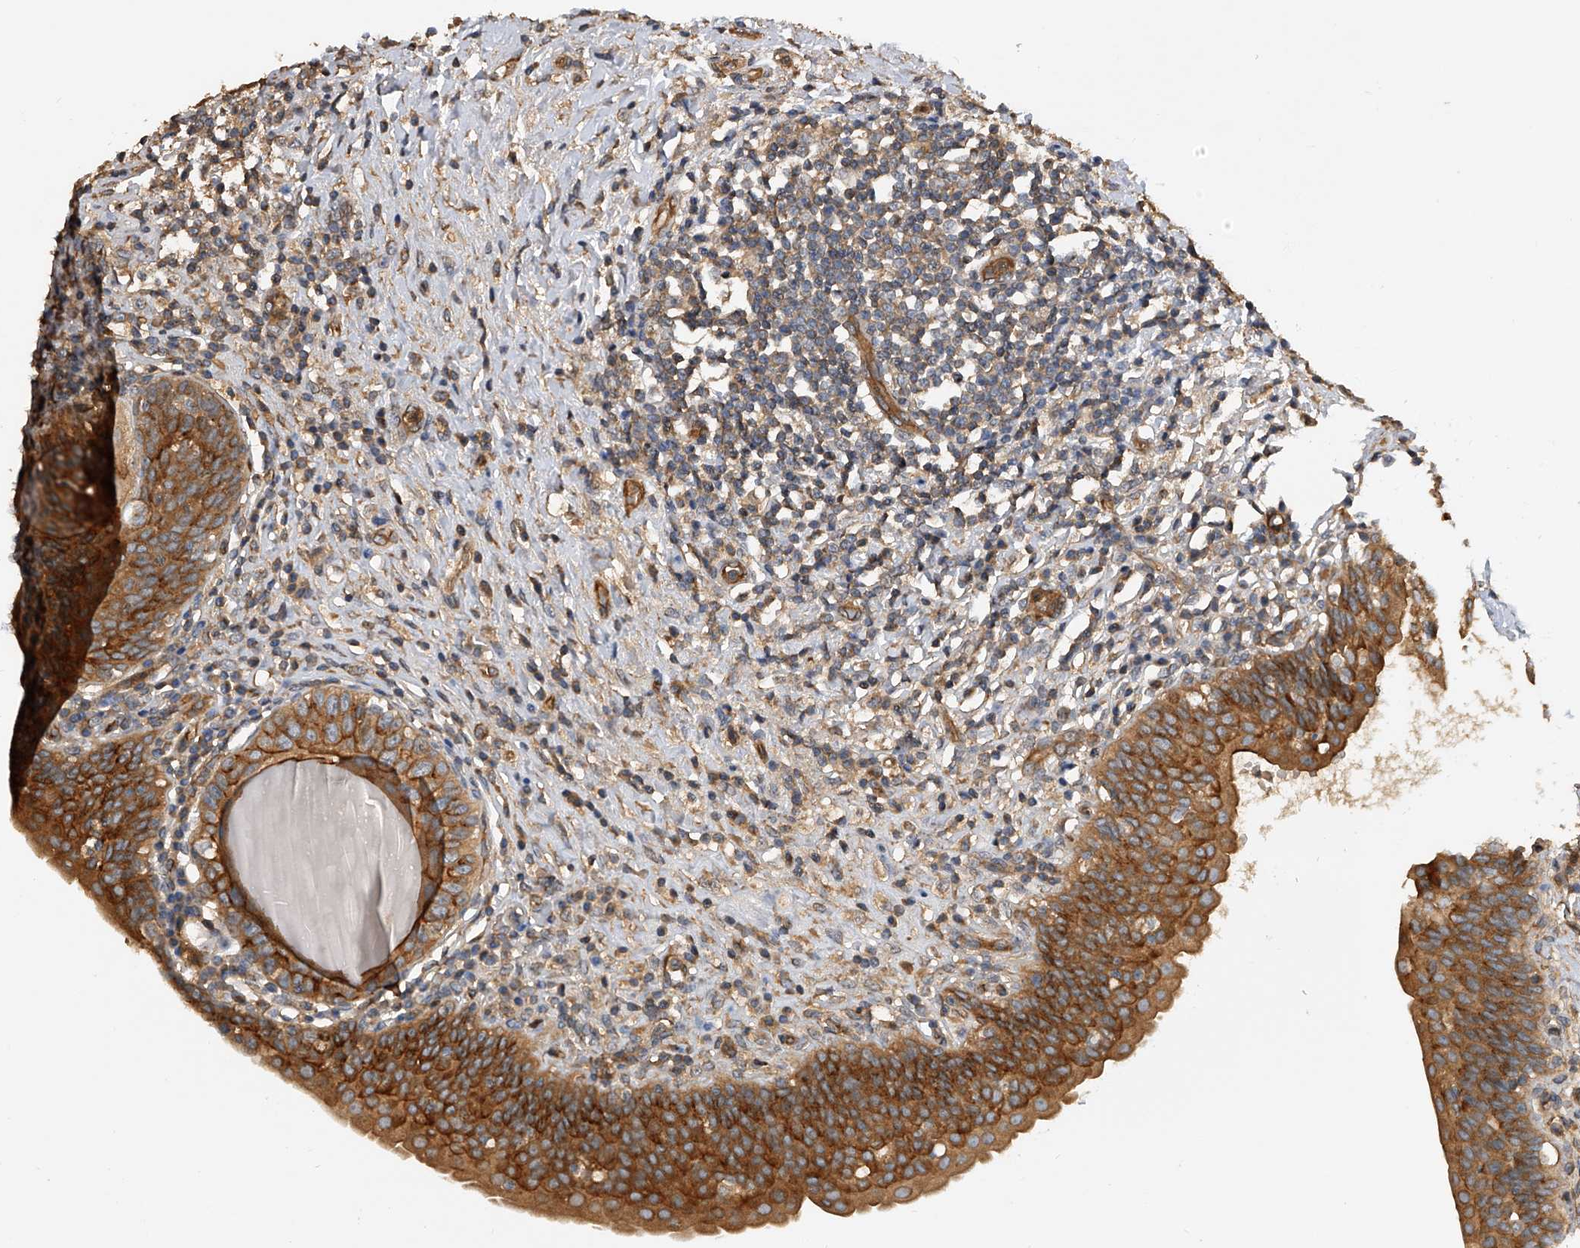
{"staining": {"intensity": "strong", "quantity": ">75%", "location": "cytoplasmic/membranous"}, "tissue": "urinary bladder", "cell_type": "Urothelial cells", "image_type": "normal", "snomed": [{"axis": "morphology", "description": "Normal tissue, NOS"}, {"axis": "topography", "description": "Urinary bladder"}], "caption": "Immunohistochemical staining of unremarkable human urinary bladder demonstrates high levels of strong cytoplasmic/membranous expression in approximately >75% of urothelial cells. (DAB IHC with brightfield microscopy, high magnification).", "gene": "PTPRA", "patient": {"sex": "male", "age": 83}}